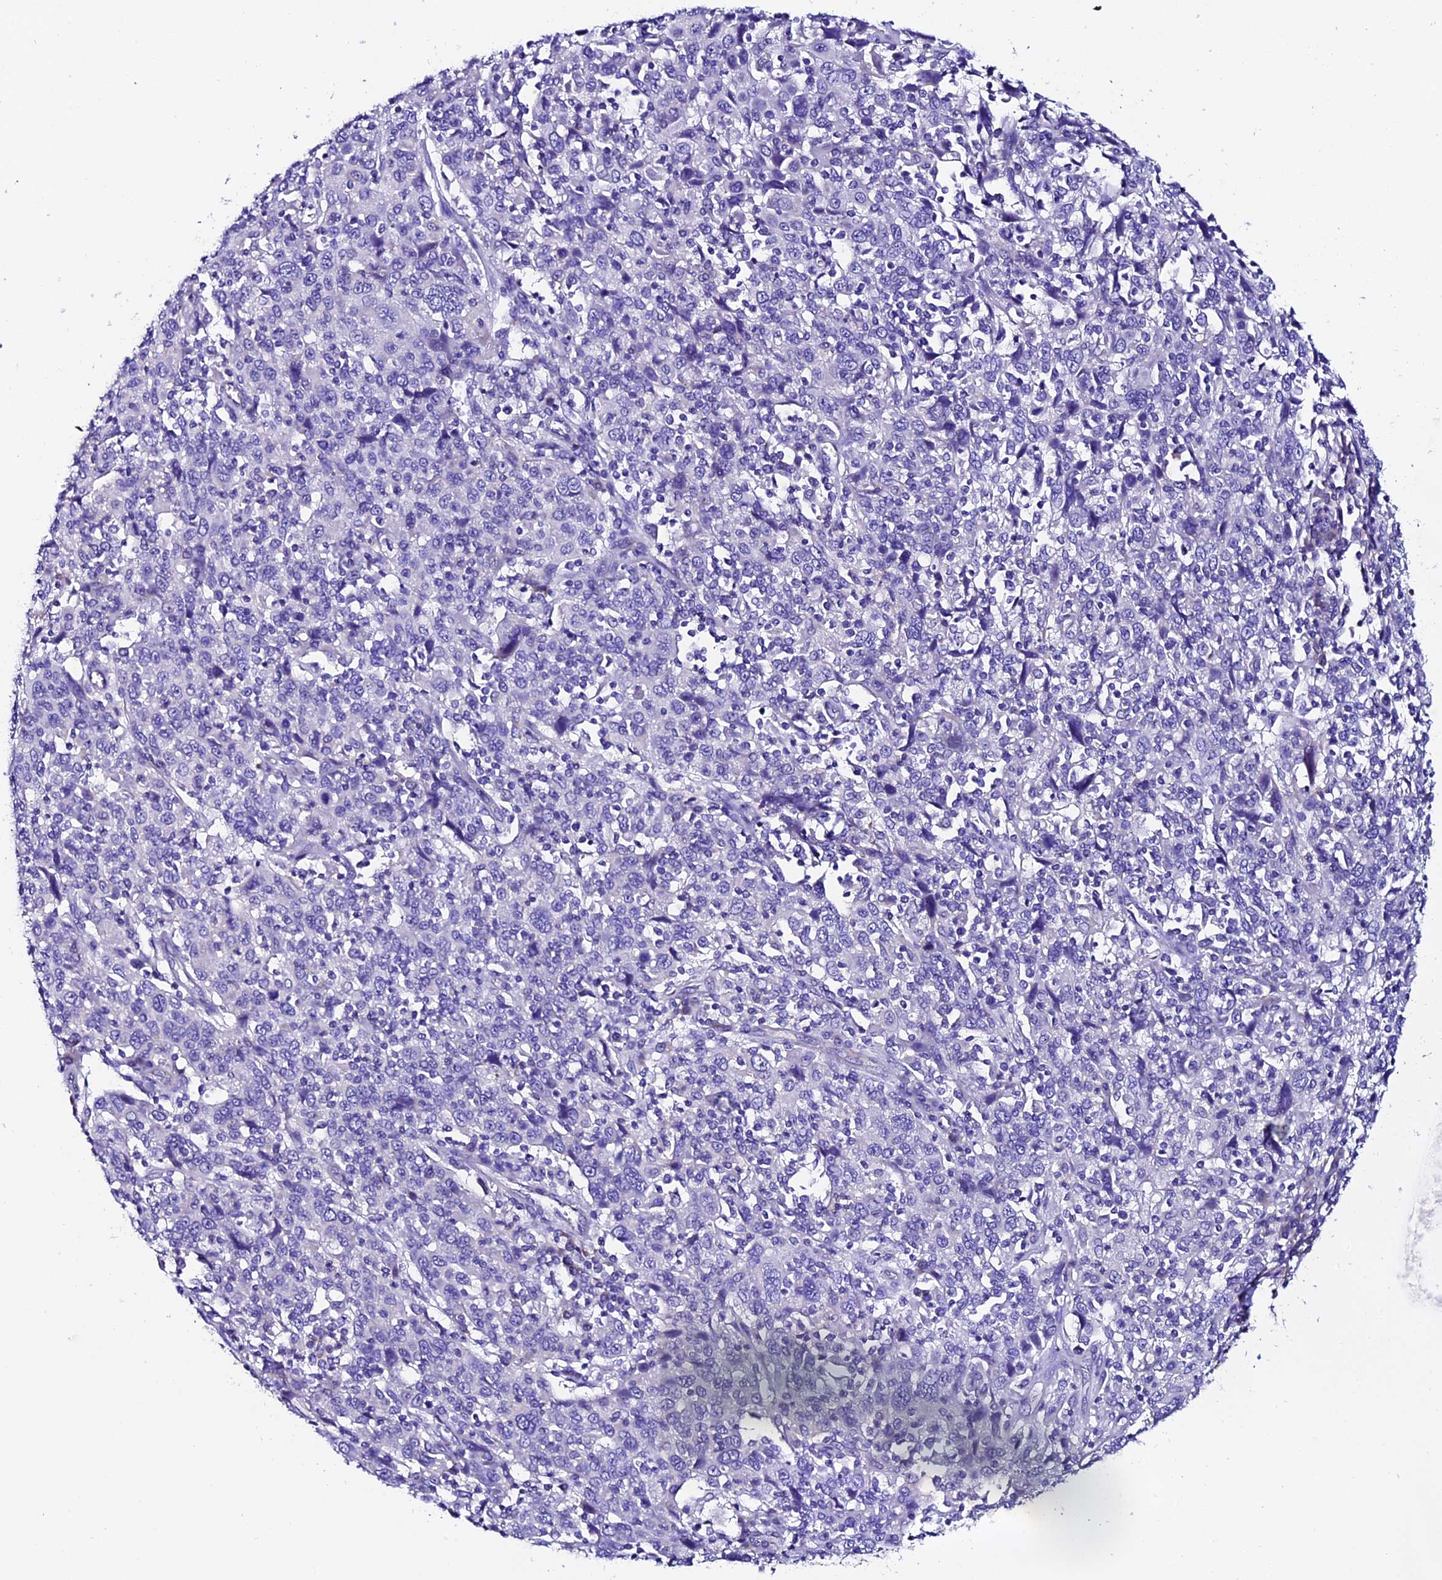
{"staining": {"intensity": "negative", "quantity": "none", "location": "none"}, "tissue": "cervical cancer", "cell_type": "Tumor cells", "image_type": "cancer", "snomed": [{"axis": "morphology", "description": "Squamous cell carcinoma, NOS"}, {"axis": "topography", "description": "Cervix"}], "caption": "Immunohistochemical staining of squamous cell carcinoma (cervical) reveals no significant expression in tumor cells.", "gene": "COMTD1", "patient": {"sex": "female", "age": 46}}